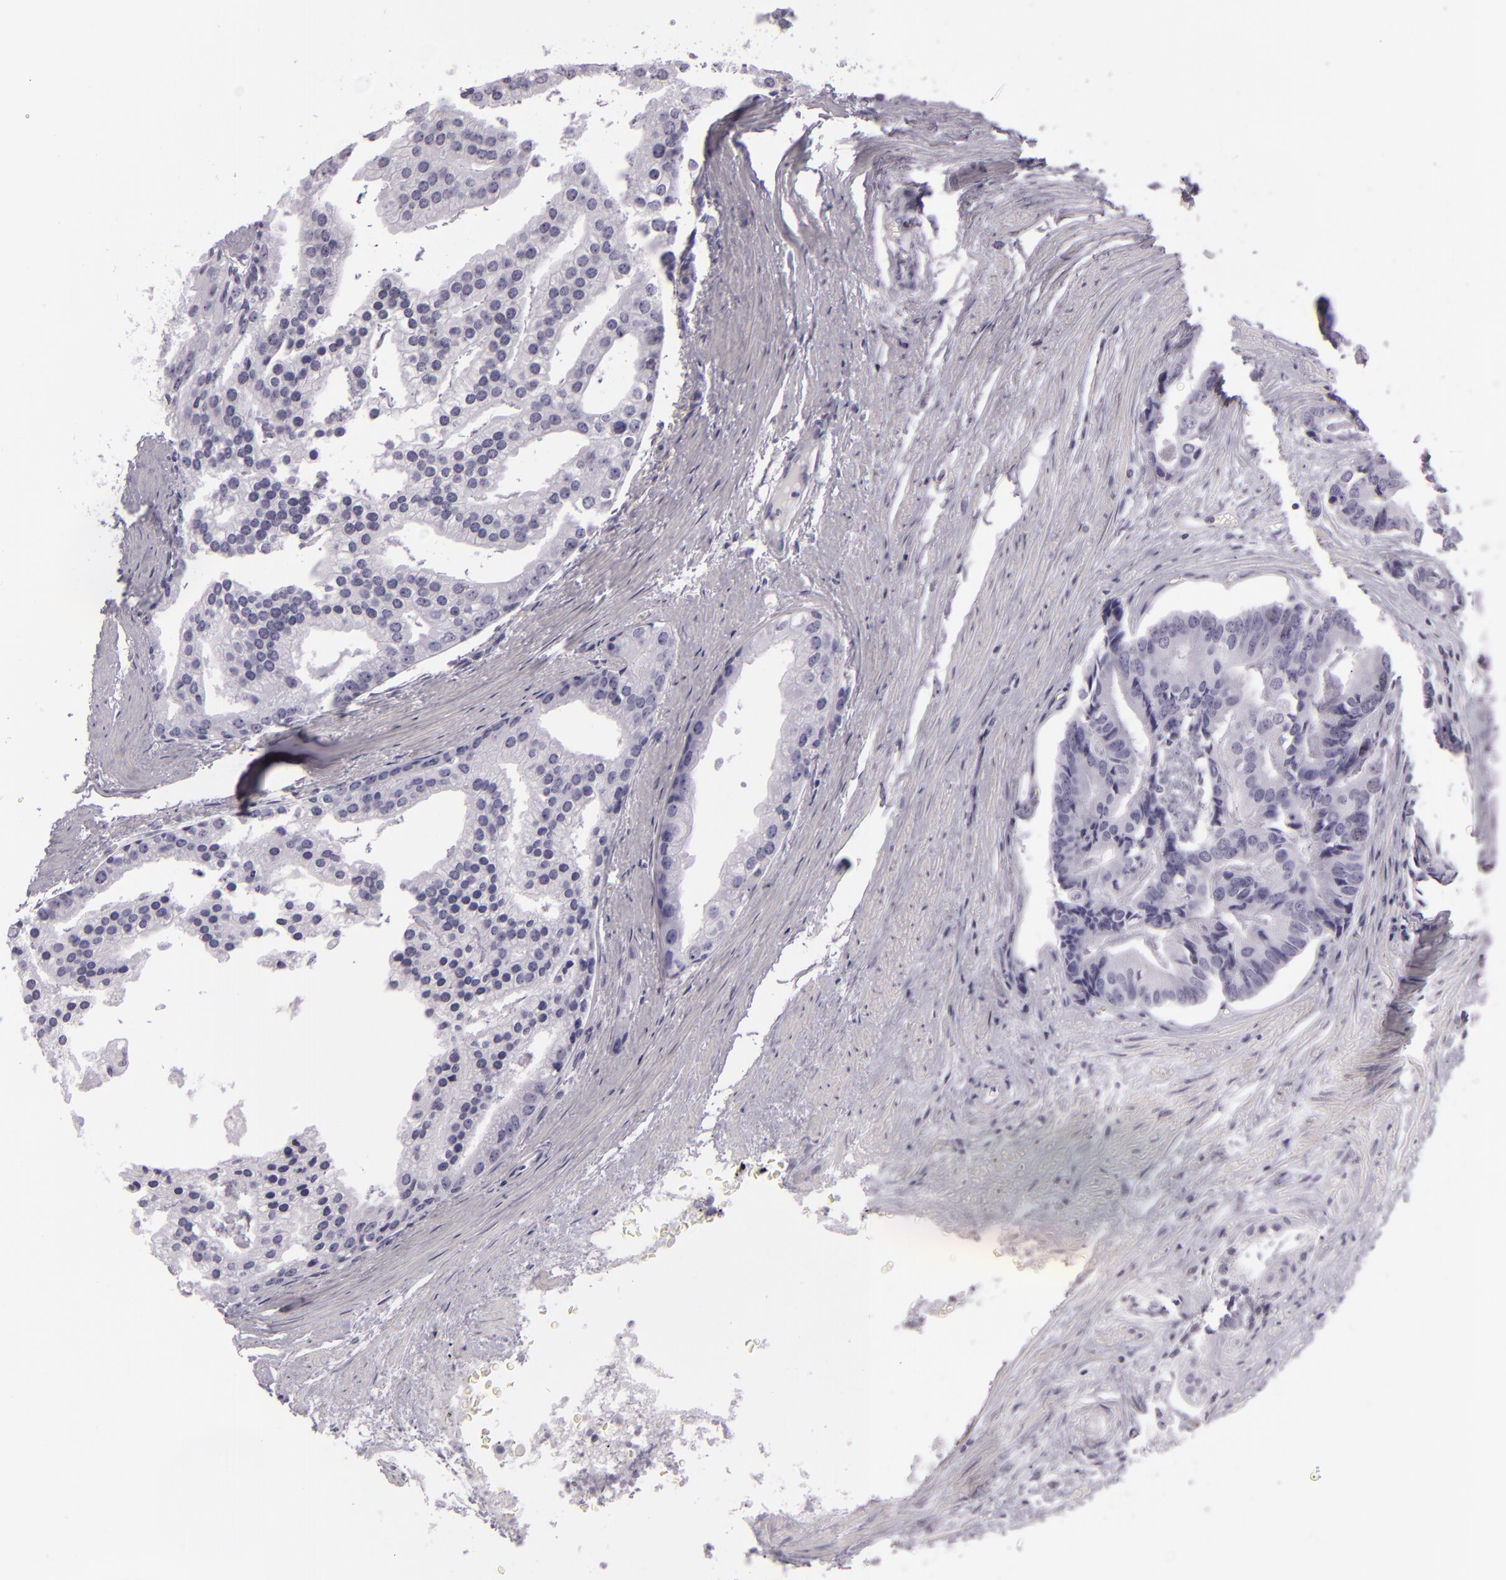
{"staining": {"intensity": "negative", "quantity": "none", "location": "none"}, "tissue": "prostate cancer", "cell_type": "Tumor cells", "image_type": "cancer", "snomed": [{"axis": "morphology", "description": "Adenocarcinoma, High grade"}, {"axis": "topography", "description": "Prostate"}], "caption": "Photomicrograph shows no significant protein staining in tumor cells of prostate high-grade adenocarcinoma. (DAB (3,3'-diaminobenzidine) IHC visualized using brightfield microscopy, high magnification).", "gene": "MCM3", "patient": {"sex": "male", "age": 56}}